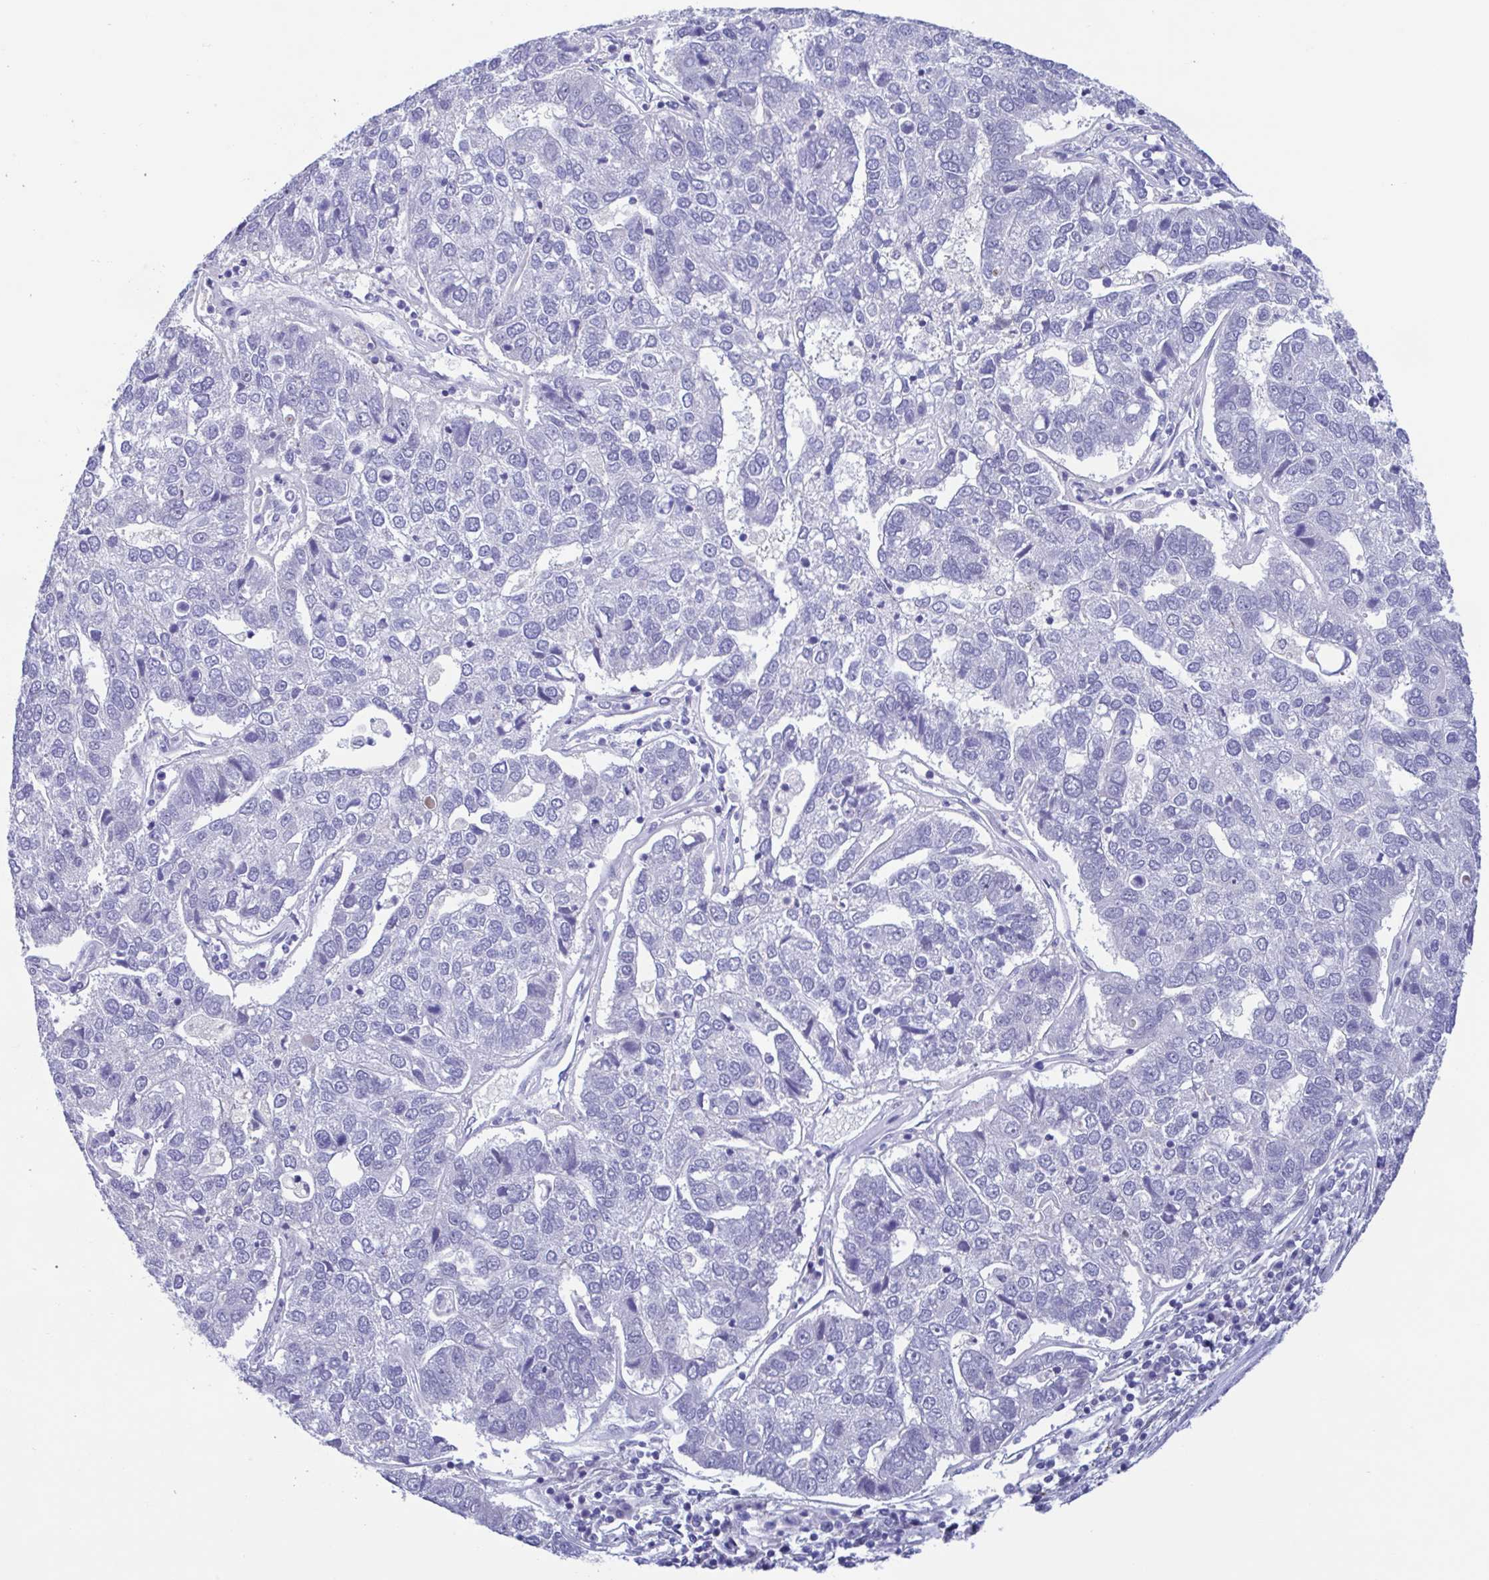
{"staining": {"intensity": "negative", "quantity": "none", "location": "none"}, "tissue": "pancreatic cancer", "cell_type": "Tumor cells", "image_type": "cancer", "snomed": [{"axis": "morphology", "description": "Adenocarcinoma, NOS"}, {"axis": "topography", "description": "Pancreas"}], "caption": "Tumor cells are negative for protein expression in human pancreatic adenocarcinoma. (DAB (3,3'-diaminobenzidine) IHC with hematoxylin counter stain).", "gene": "PERM1", "patient": {"sex": "female", "age": 61}}